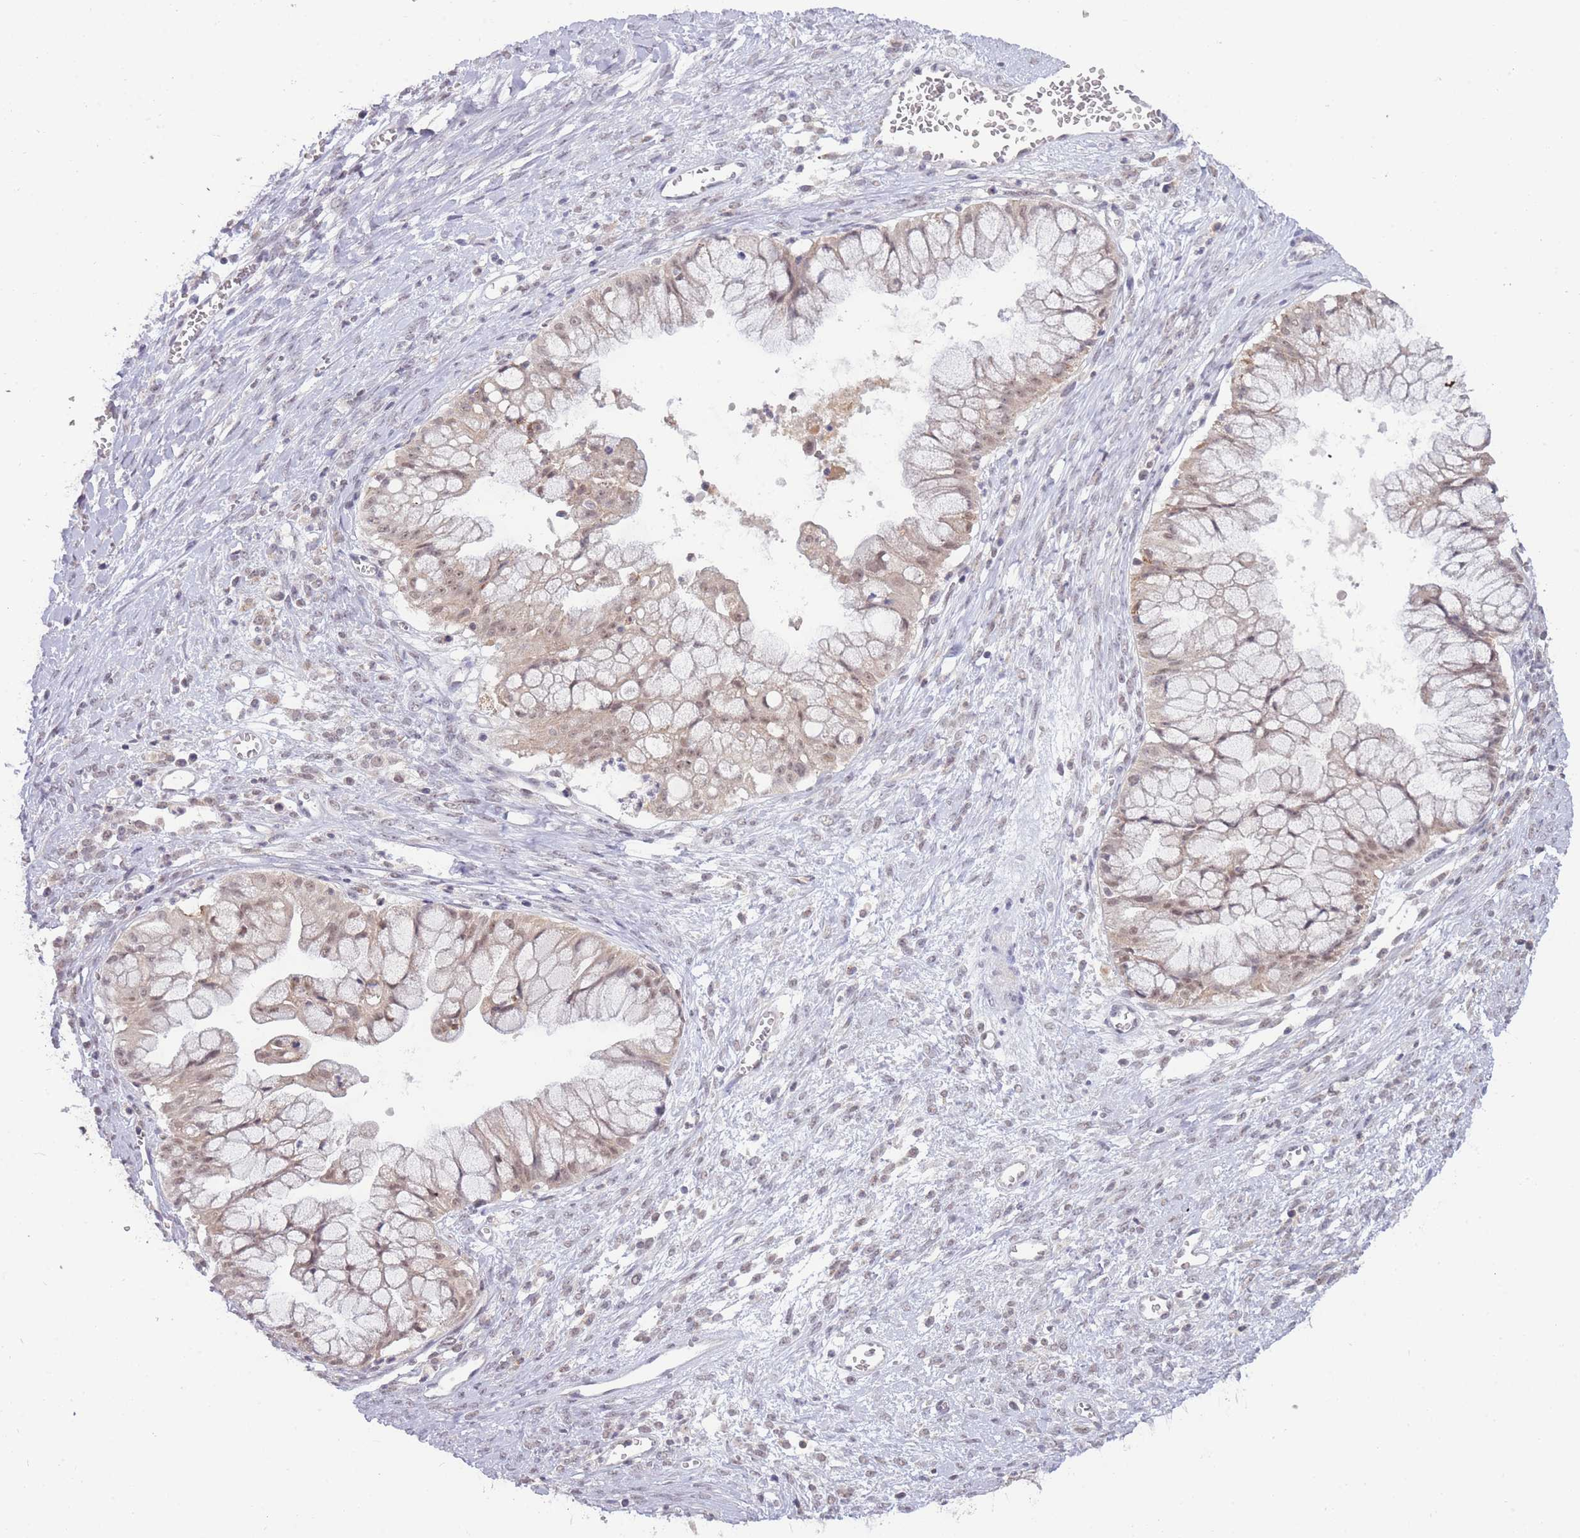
{"staining": {"intensity": "weak", "quantity": ">75%", "location": "nuclear"}, "tissue": "ovarian cancer", "cell_type": "Tumor cells", "image_type": "cancer", "snomed": [{"axis": "morphology", "description": "Cystadenocarcinoma, mucinous, NOS"}, {"axis": "topography", "description": "Ovary"}], "caption": "About >75% of tumor cells in ovarian cancer (mucinous cystadenocarcinoma) reveal weak nuclear protein staining as visualized by brown immunohistochemical staining.", "gene": "GOLGA6L25", "patient": {"sex": "female", "age": 70}}